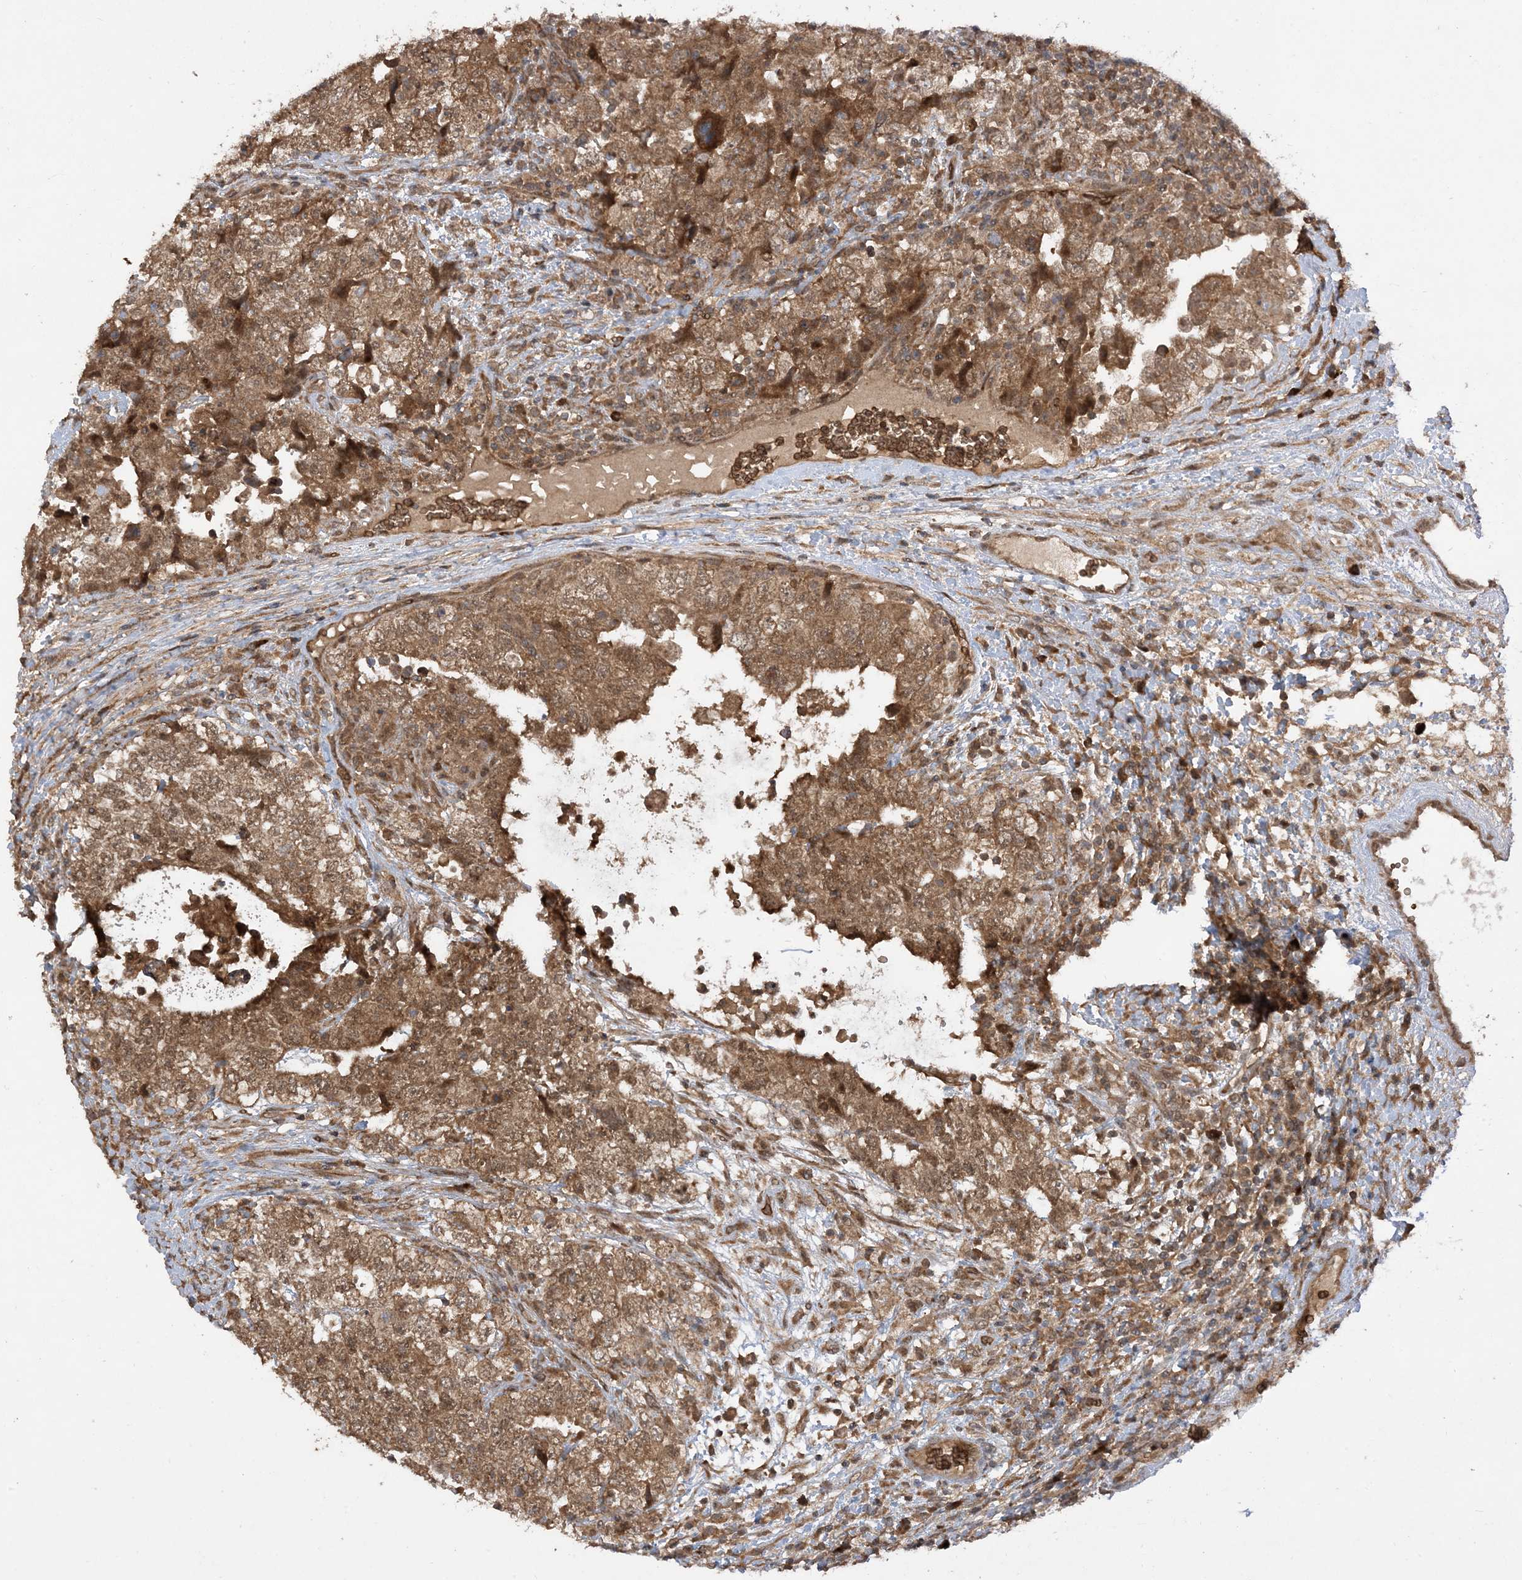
{"staining": {"intensity": "moderate", "quantity": ">75%", "location": "cytoplasmic/membranous"}, "tissue": "testis cancer", "cell_type": "Tumor cells", "image_type": "cancer", "snomed": [{"axis": "morphology", "description": "Carcinoma, Embryonal, NOS"}, {"axis": "topography", "description": "Testis"}], "caption": "Immunohistochemical staining of human testis cancer (embryonal carcinoma) shows medium levels of moderate cytoplasmic/membranous protein positivity in approximately >75% of tumor cells.", "gene": "PUSL1", "patient": {"sex": "male", "age": 37}}